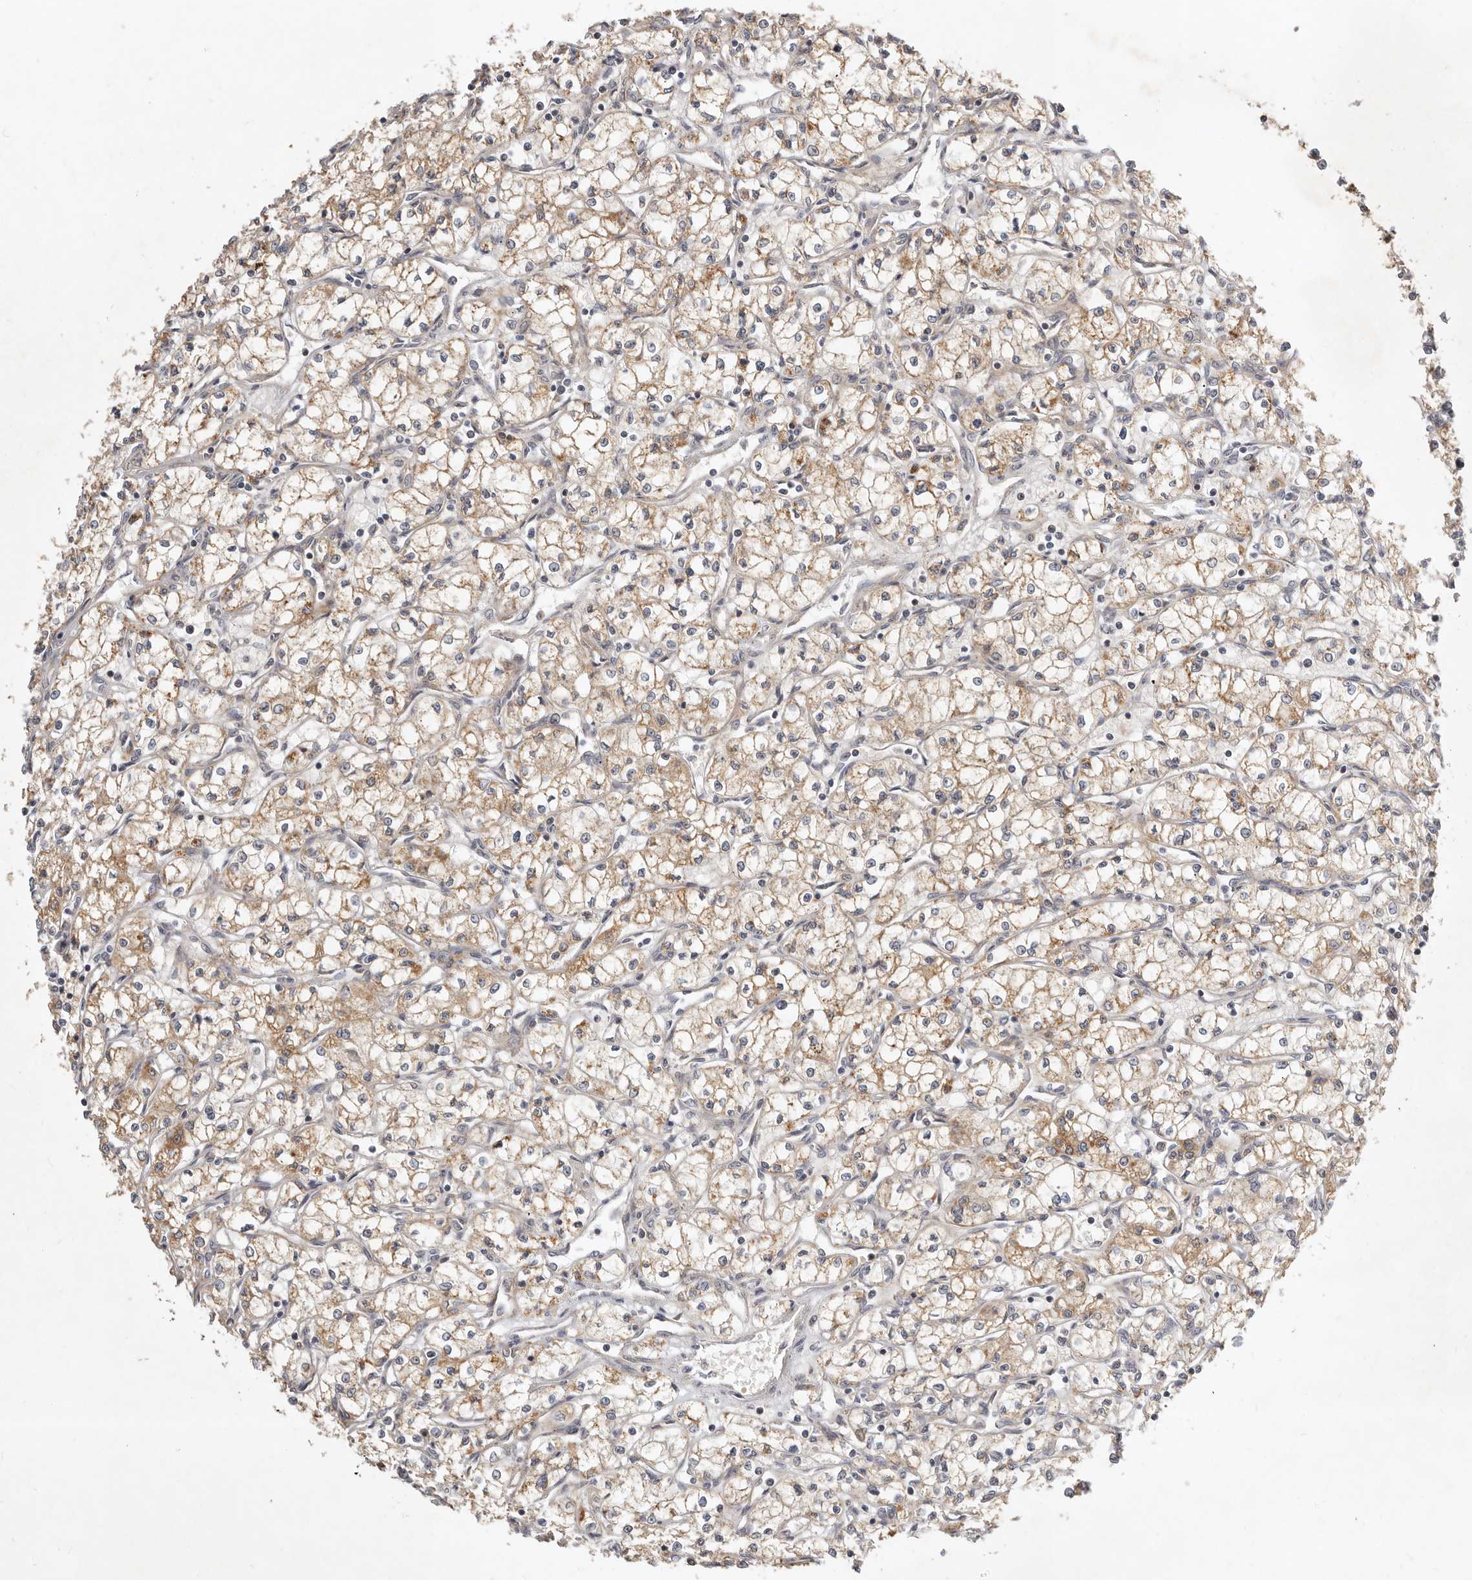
{"staining": {"intensity": "weak", "quantity": ">75%", "location": "cytoplasmic/membranous"}, "tissue": "renal cancer", "cell_type": "Tumor cells", "image_type": "cancer", "snomed": [{"axis": "morphology", "description": "Adenocarcinoma, NOS"}, {"axis": "topography", "description": "Kidney"}], "caption": "Protein positivity by IHC exhibits weak cytoplasmic/membranous positivity in about >75% of tumor cells in renal adenocarcinoma.", "gene": "MICALL2", "patient": {"sex": "male", "age": 59}}